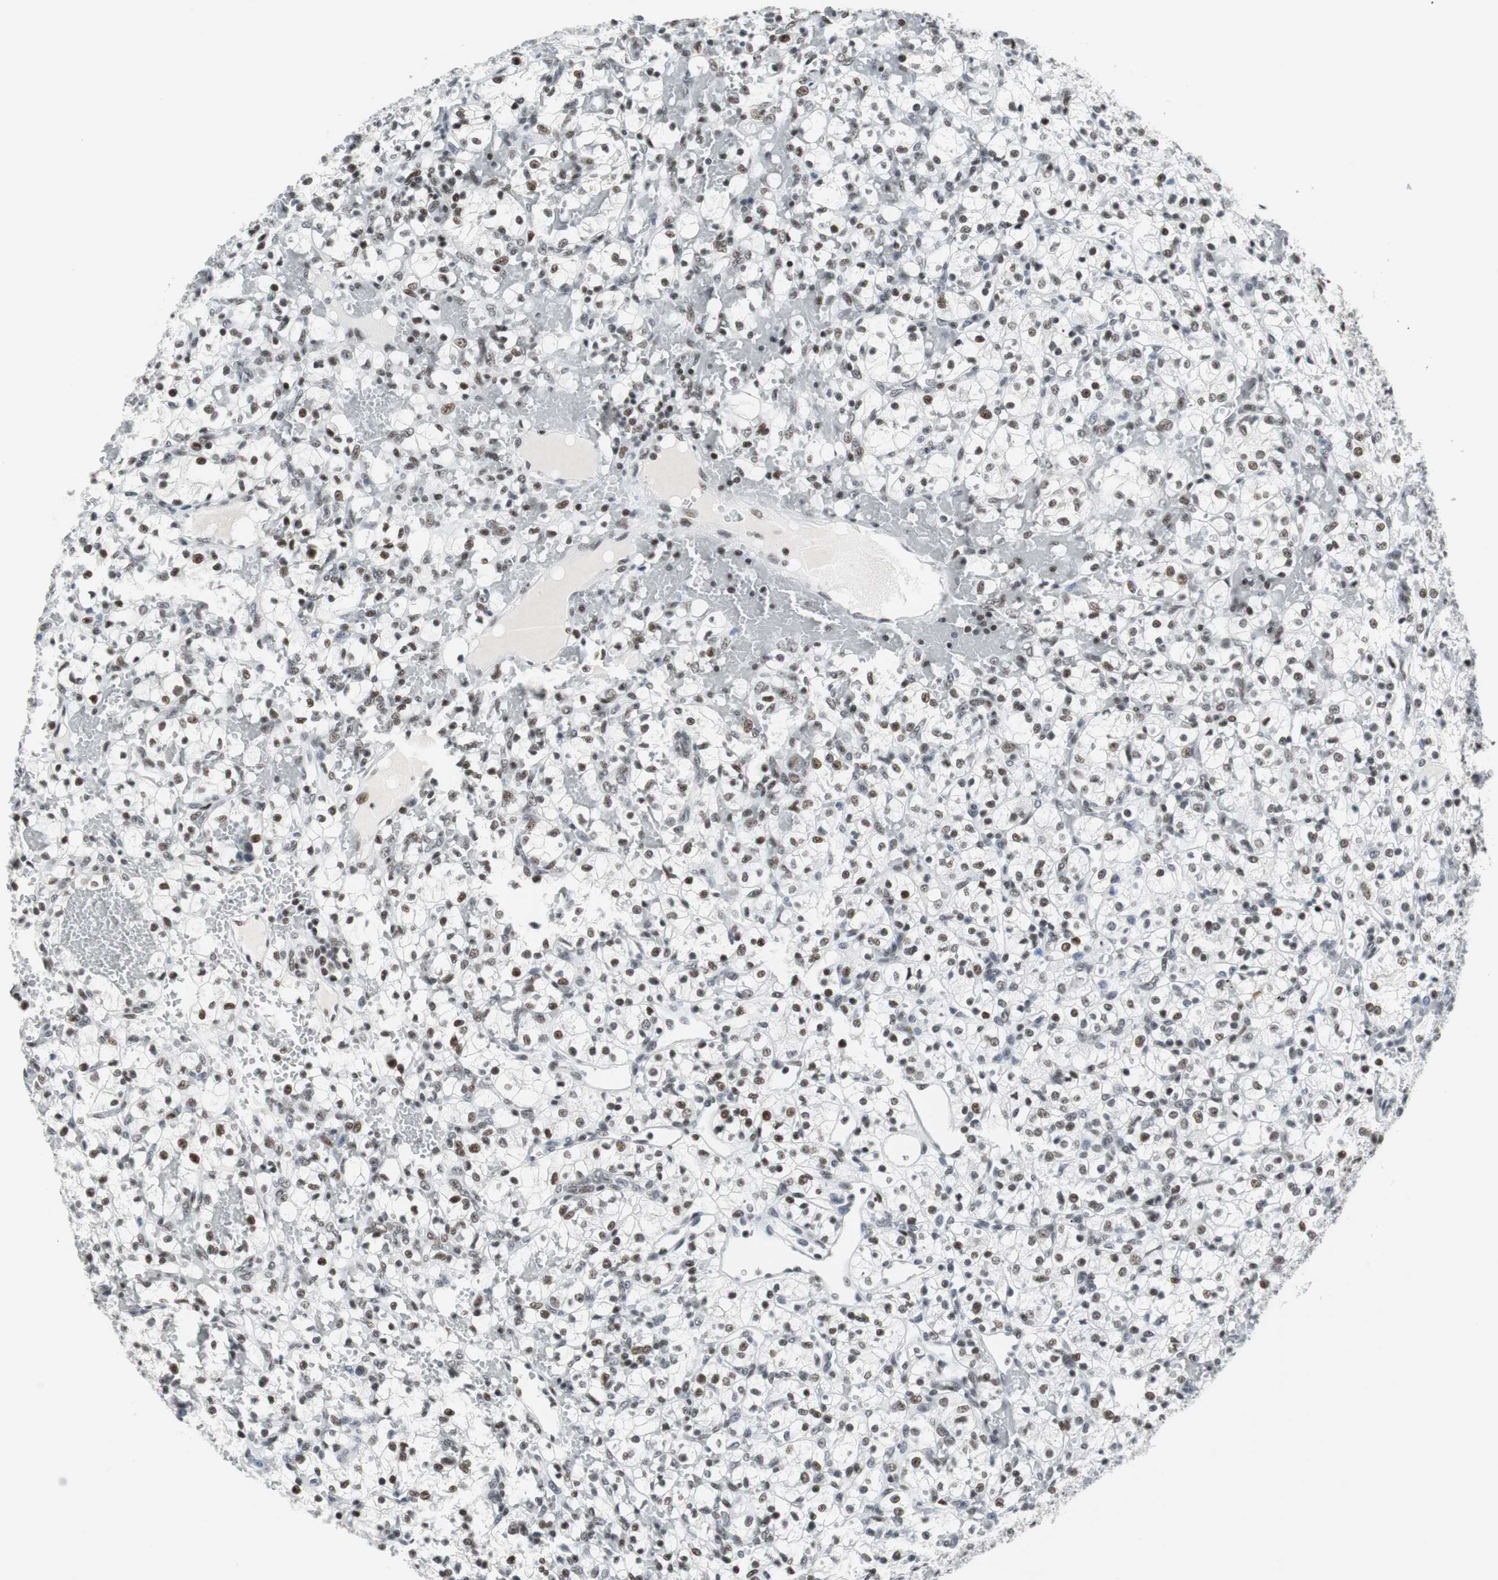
{"staining": {"intensity": "moderate", "quantity": ">75%", "location": "nuclear"}, "tissue": "renal cancer", "cell_type": "Tumor cells", "image_type": "cancer", "snomed": [{"axis": "morphology", "description": "Adenocarcinoma, NOS"}, {"axis": "topography", "description": "Kidney"}], "caption": "Renal adenocarcinoma tissue displays moderate nuclear staining in about >75% of tumor cells, visualized by immunohistochemistry. The staining was performed using DAB to visualize the protein expression in brown, while the nuclei were stained in blue with hematoxylin (Magnification: 20x).", "gene": "HDAC3", "patient": {"sex": "female", "age": 60}}